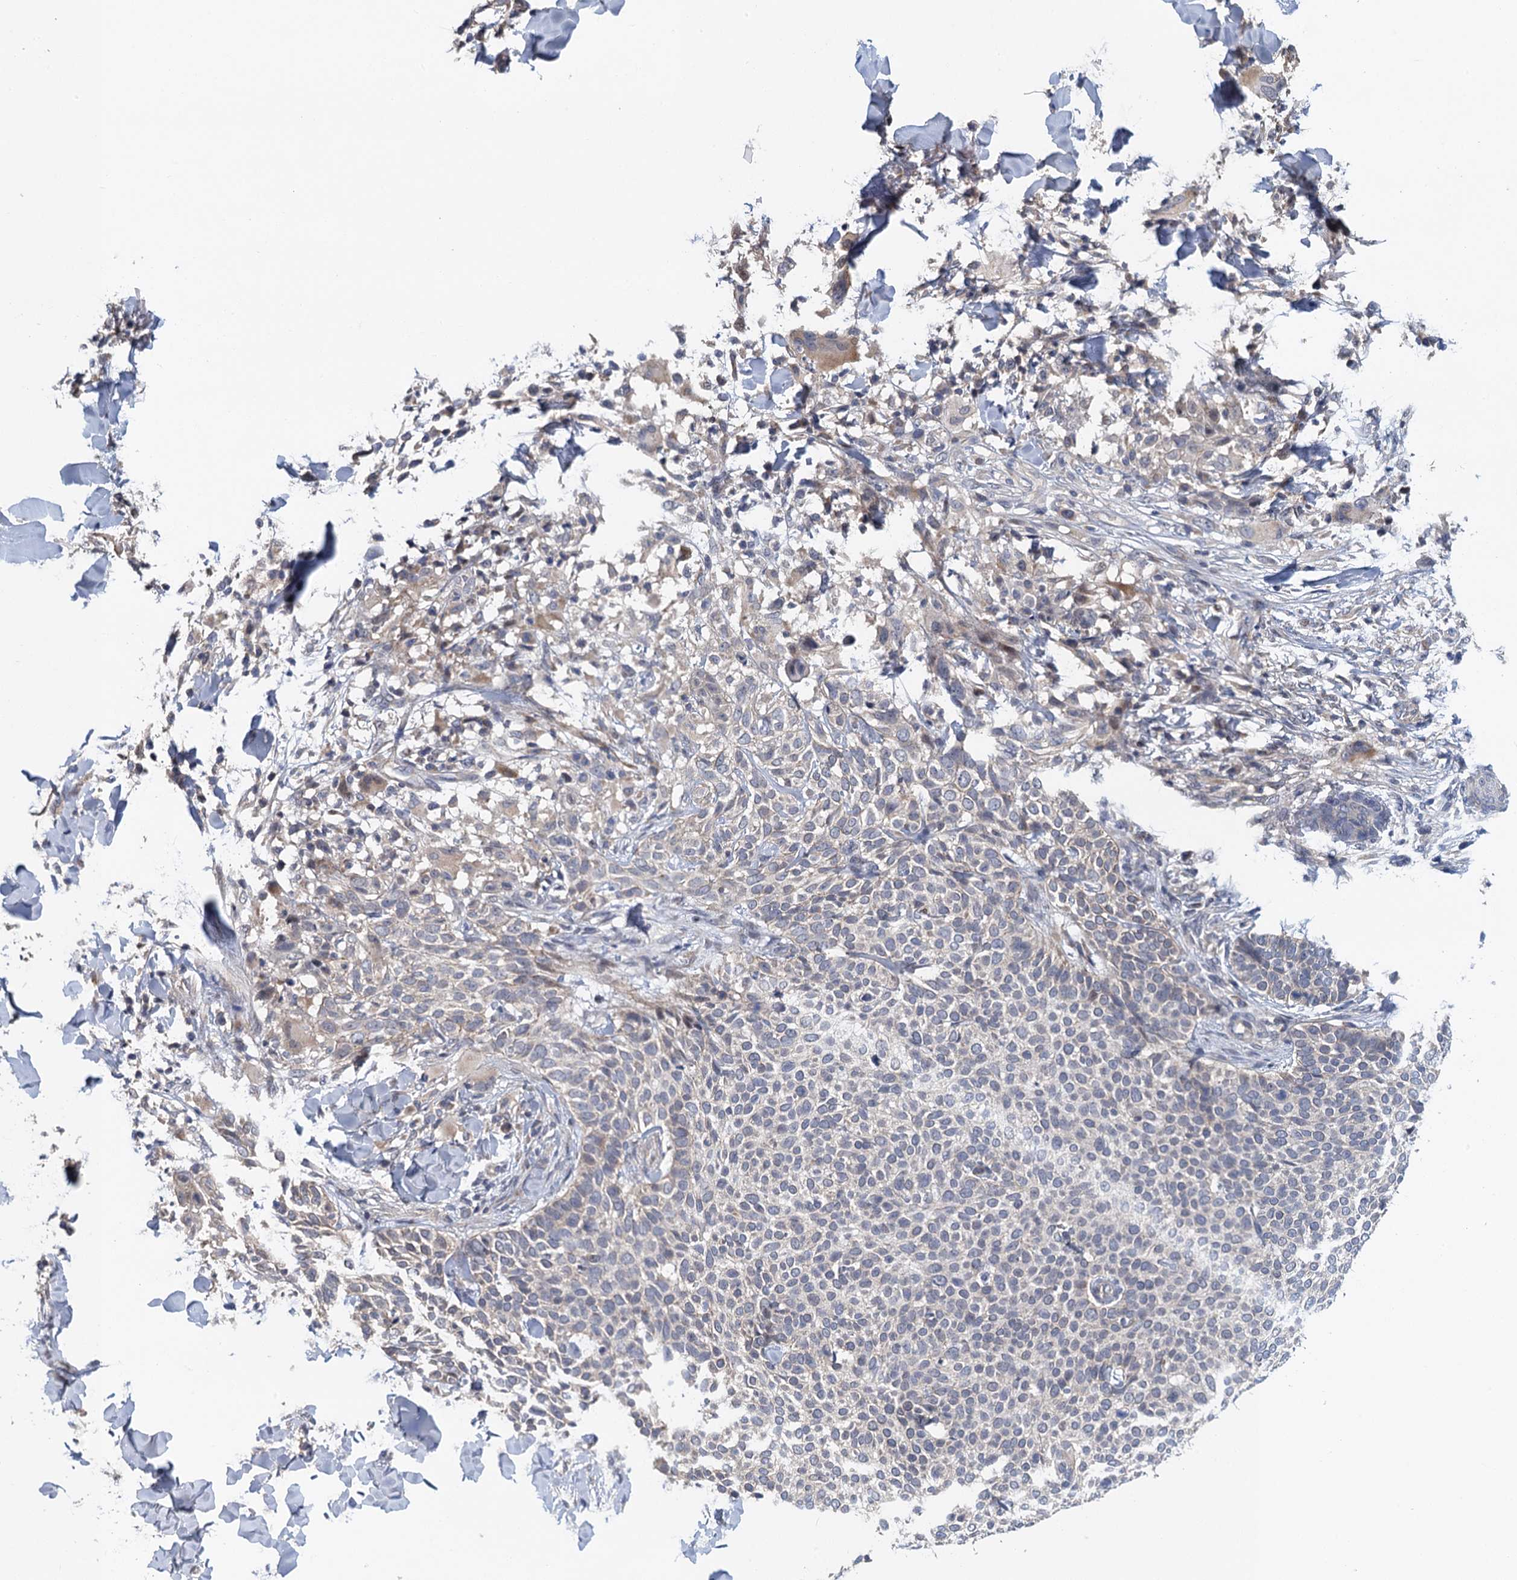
{"staining": {"intensity": "negative", "quantity": "none", "location": "none"}, "tissue": "skin cancer", "cell_type": "Tumor cells", "image_type": "cancer", "snomed": [{"axis": "morphology", "description": "Normal tissue, NOS"}, {"axis": "morphology", "description": "Basal cell carcinoma"}, {"axis": "topography", "description": "Skin"}], "caption": "Tumor cells show no significant protein expression in skin cancer (basal cell carcinoma). Brightfield microscopy of immunohistochemistry stained with DAB (3,3'-diaminobenzidine) (brown) and hematoxylin (blue), captured at high magnification.", "gene": "MDM1", "patient": {"sex": "male", "age": 67}}